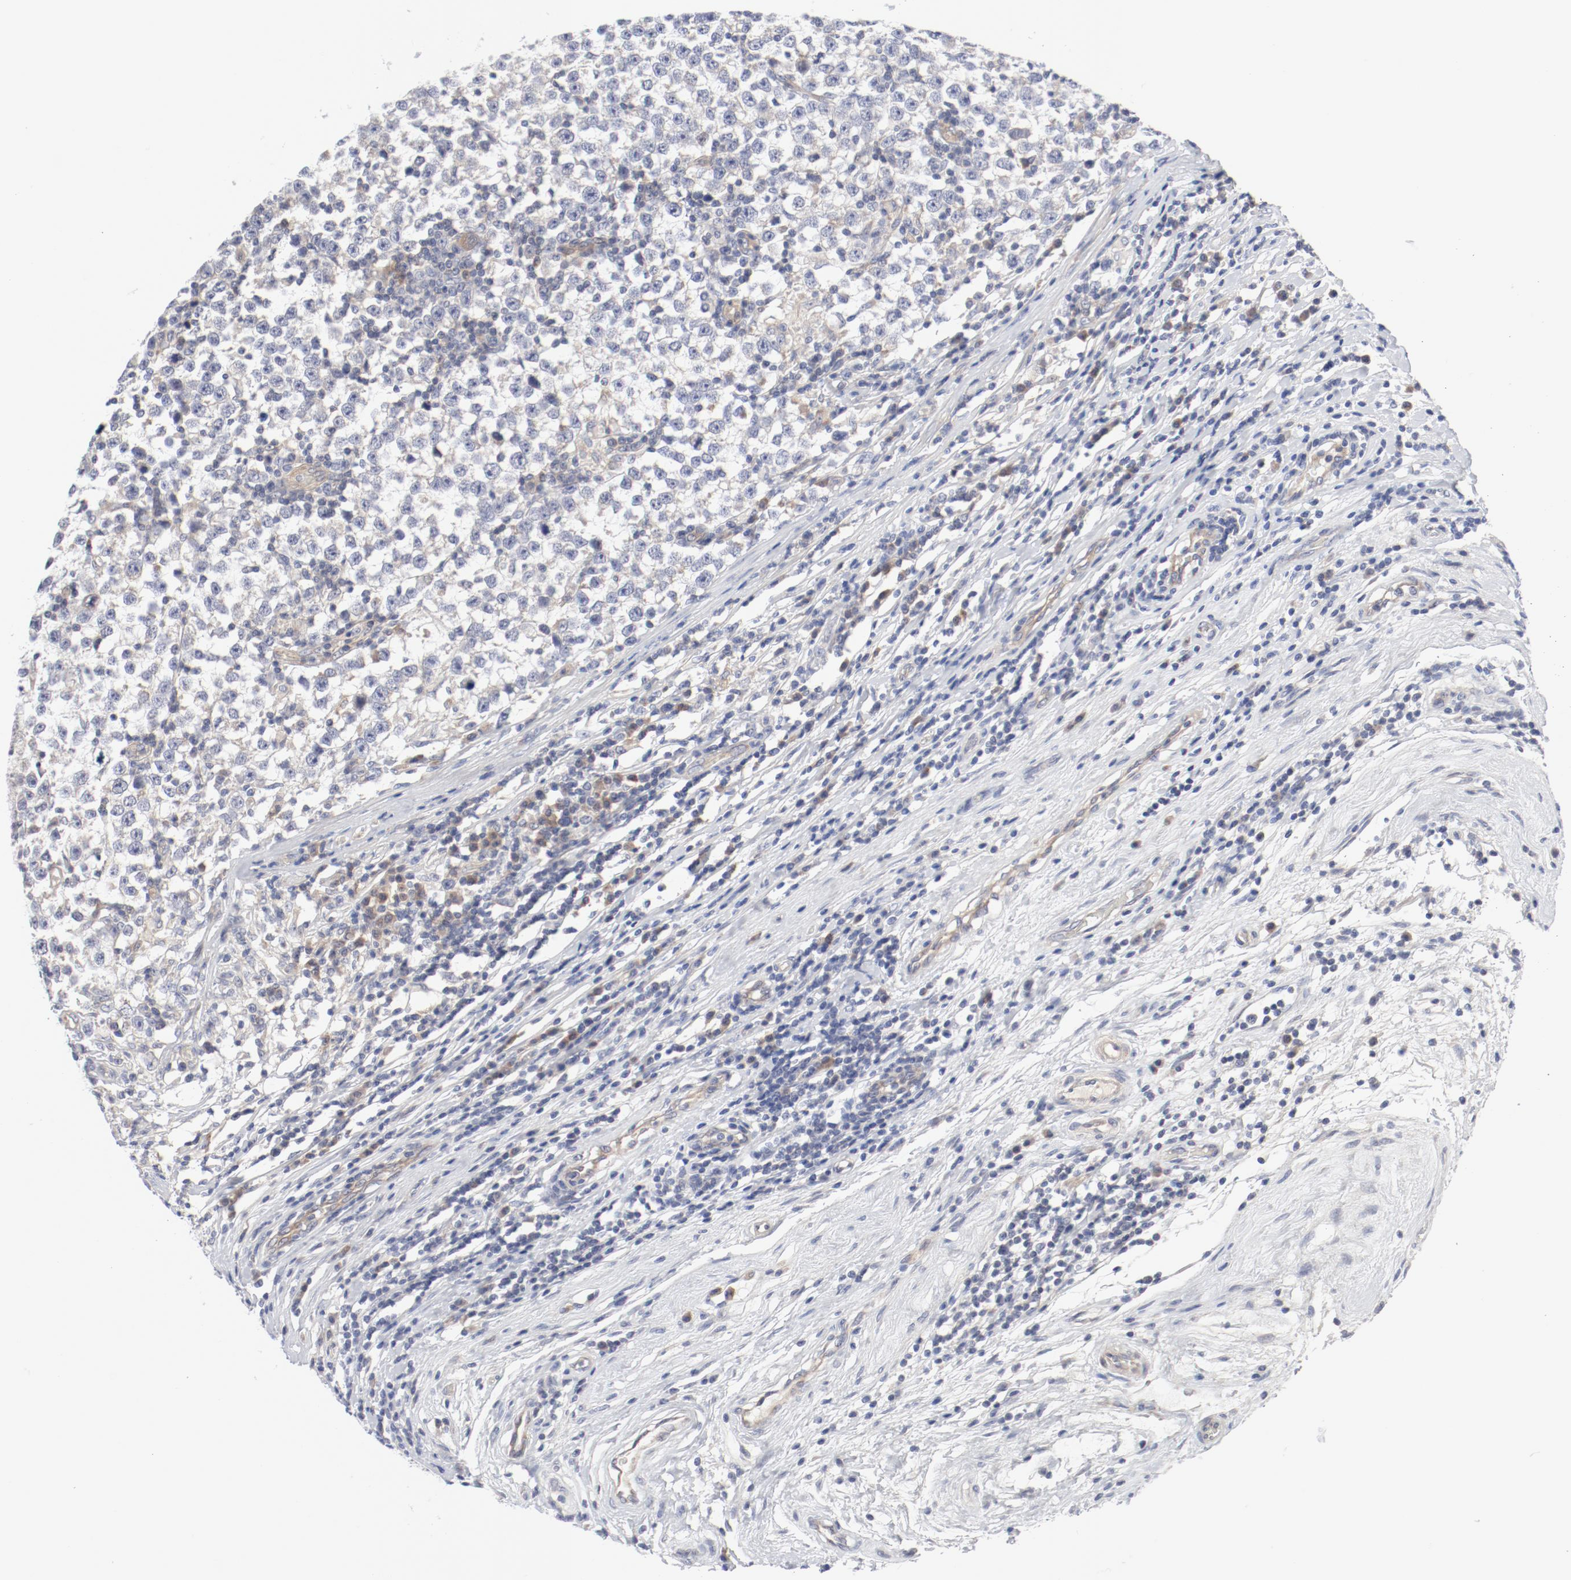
{"staining": {"intensity": "negative", "quantity": "none", "location": "none"}, "tissue": "testis cancer", "cell_type": "Tumor cells", "image_type": "cancer", "snomed": [{"axis": "morphology", "description": "Seminoma, NOS"}, {"axis": "topography", "description": "Testis"}], "caption": "High magnification brightfield microscopy of testis seminoma stained with DAB (brown) and counterstained with hematoxylin (blue): tumor cells show no significant positivity.", "gene": "BAD", "patient": {"sex": "male", "age": 43}}